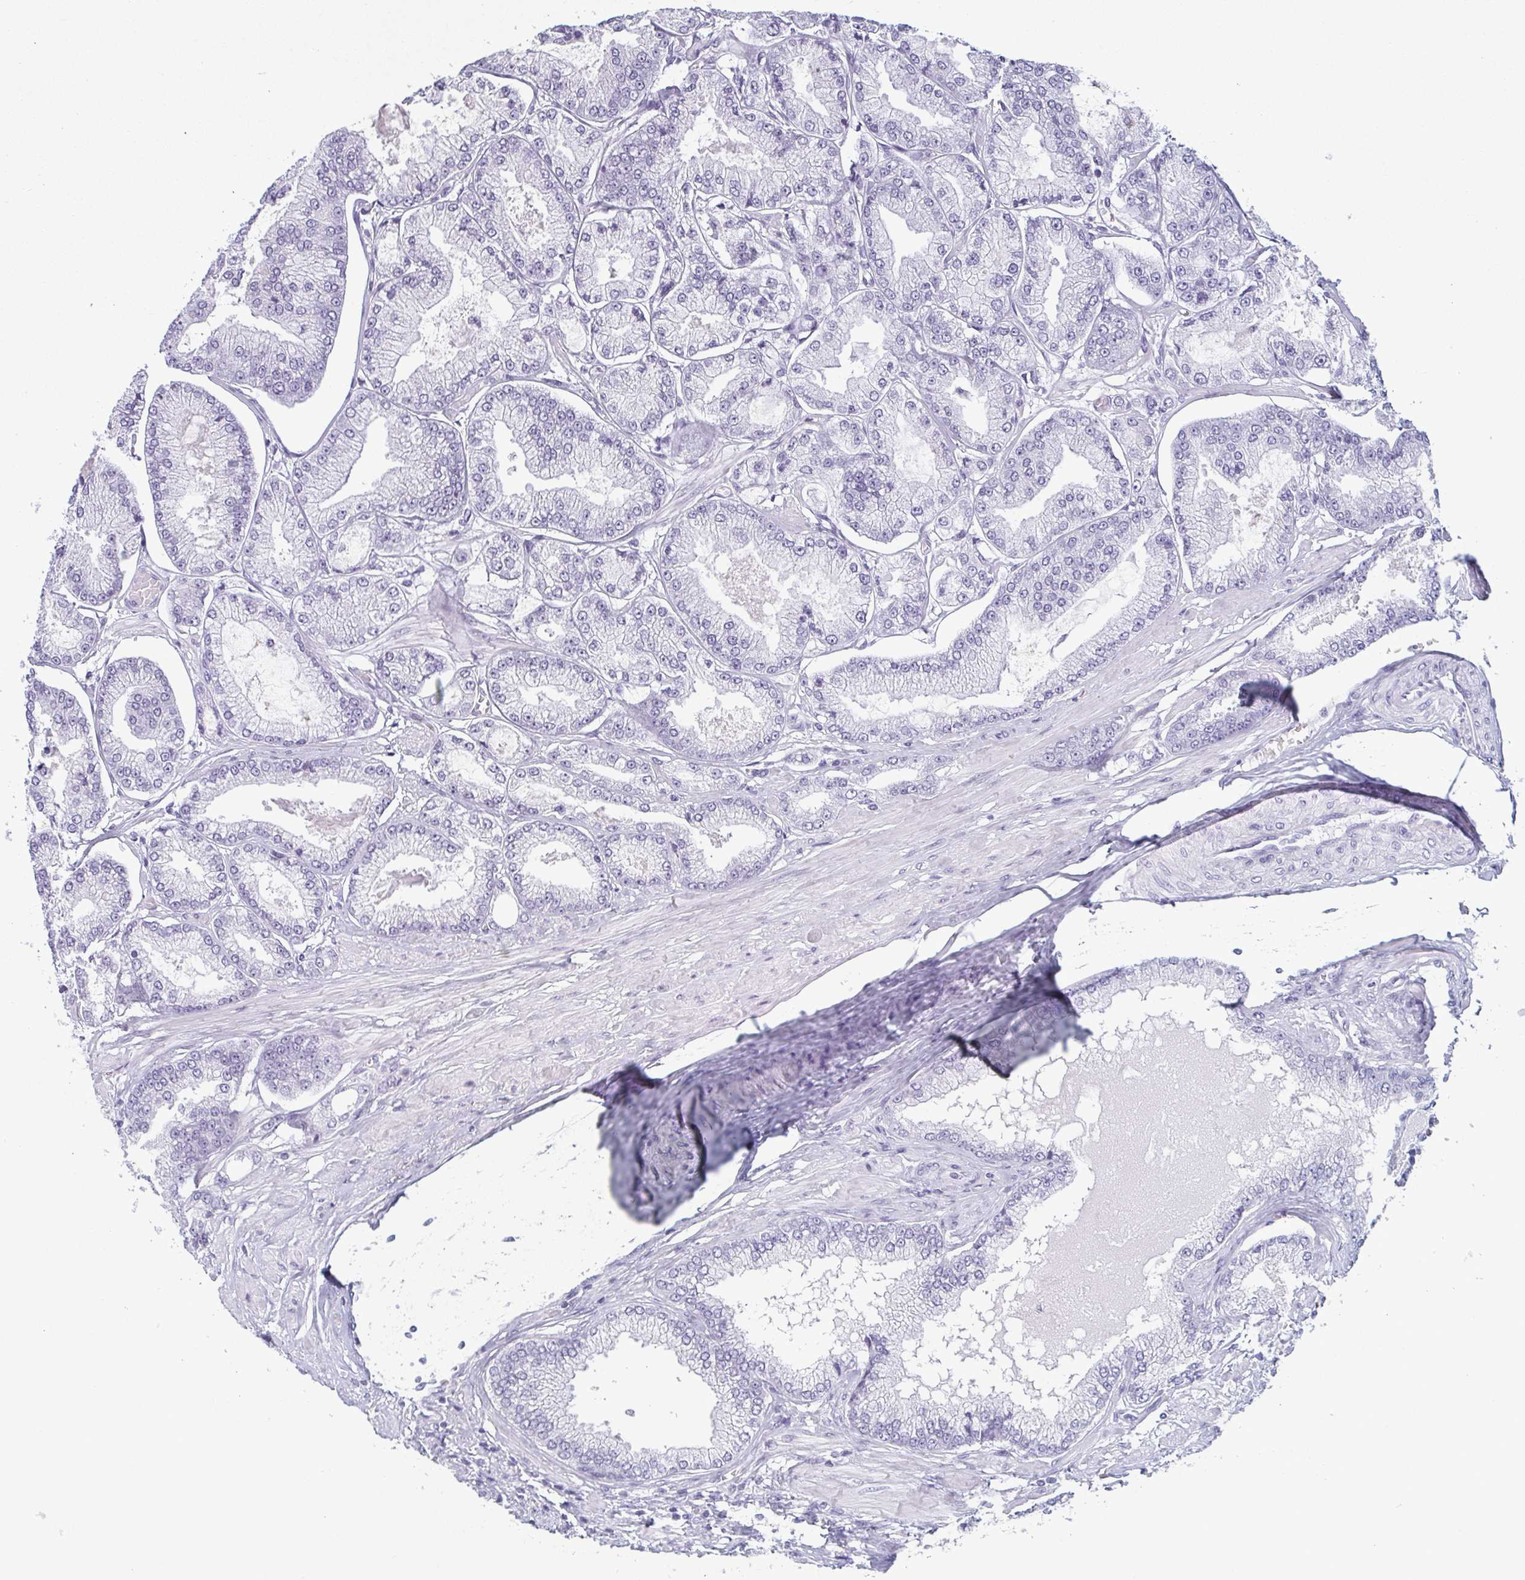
{"staining": {"intensity": "negative", "quantity": "none", "location": "none"}, "tissue": "prostate cancer", "cell_type": "Tumor cells", "image_type": "cancer", "snomed": [{"axis": "morphology", "description": "Adenocarcinoma, Low grade"}, {"axis": "topography", "description": "Prostate"}], "caption": "Tumor cells show no significant protein staining in prostate adenocarcinoma (low-grade).", "gene": "KRT78", "patient": {"sex": "male", "age": 55}}